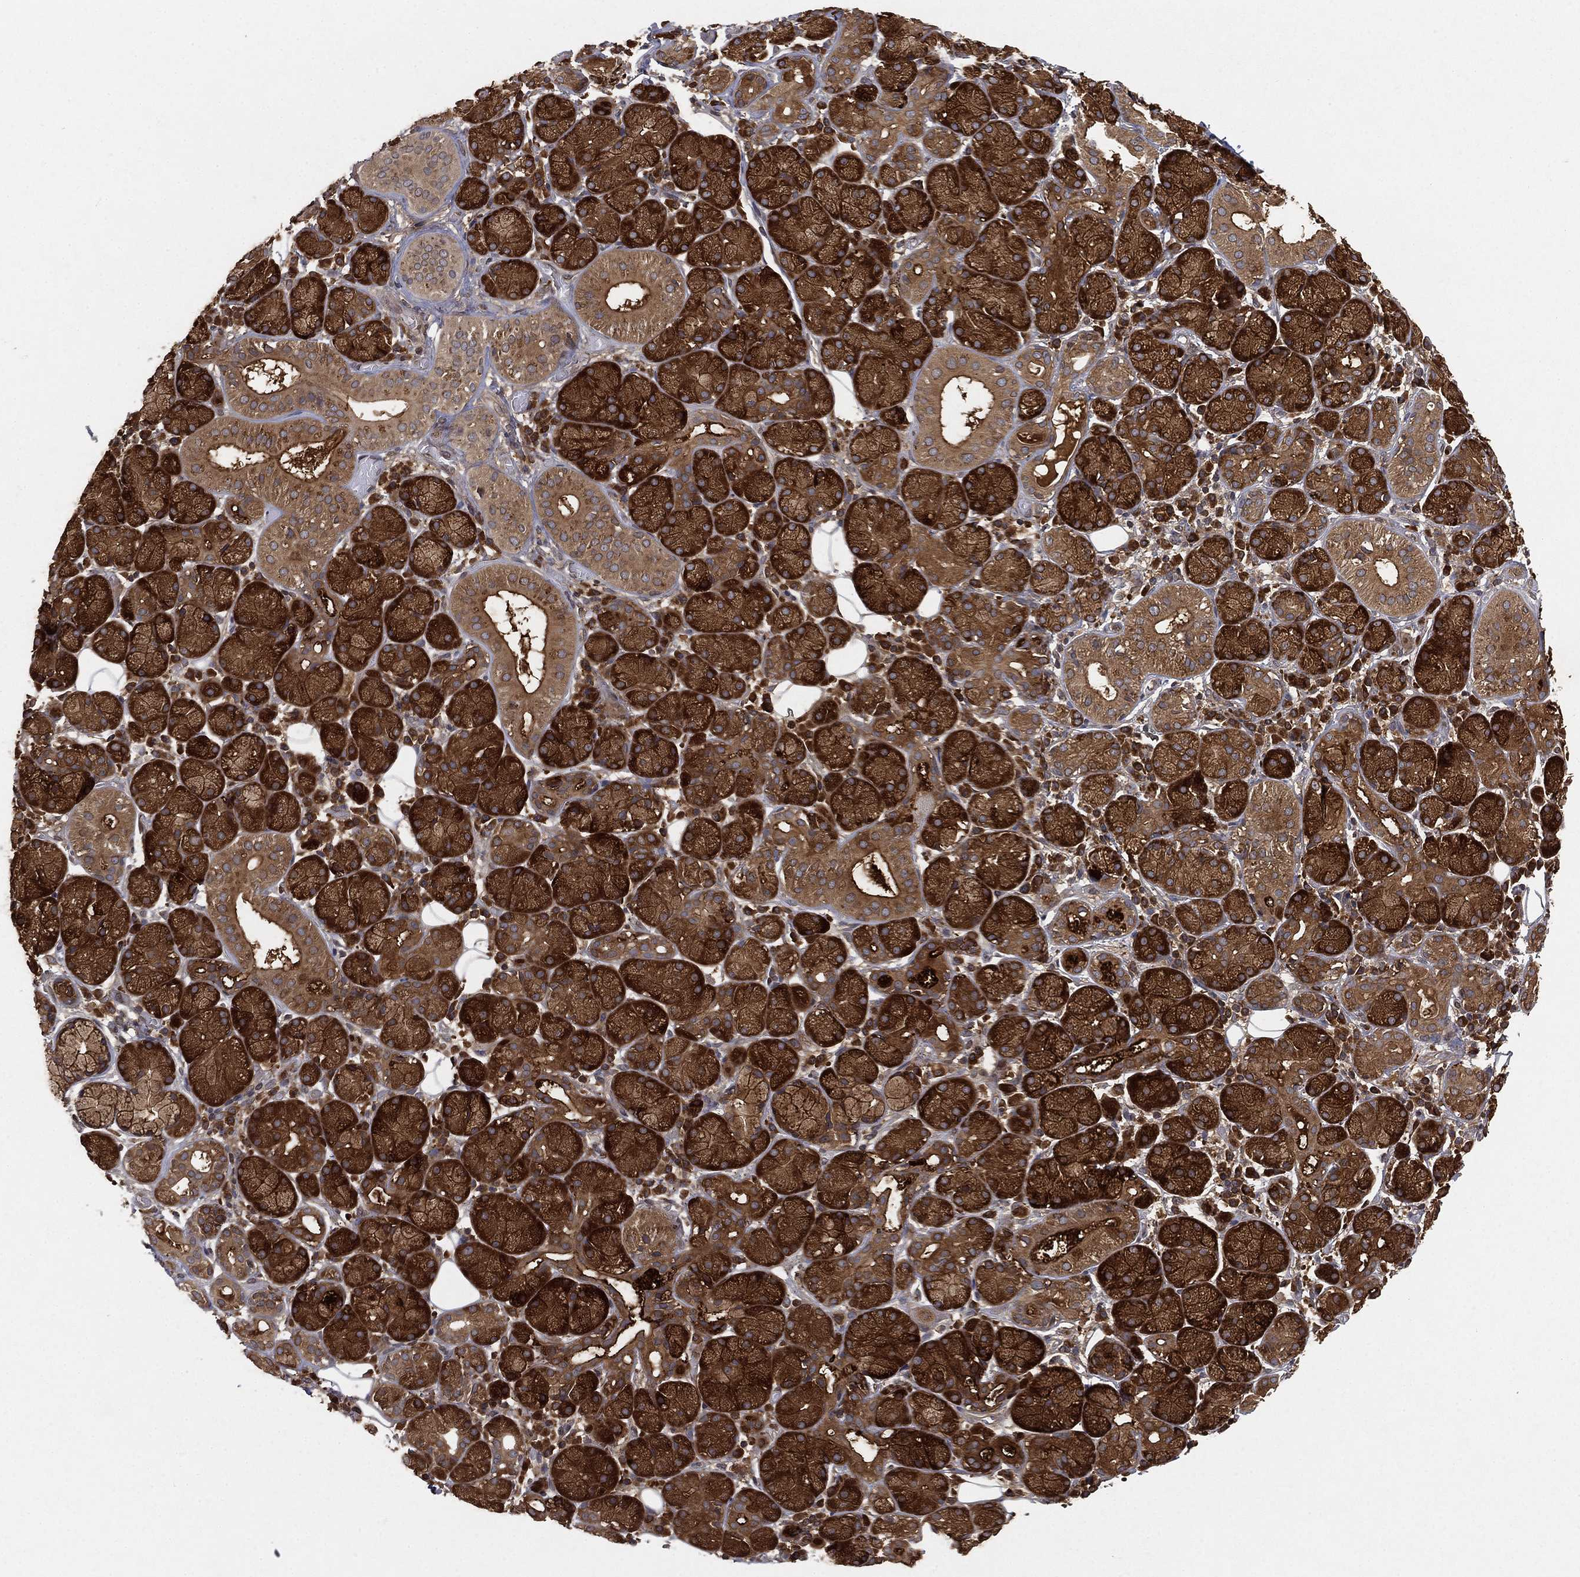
{"staining": {"intensity": "strong", "quantity": ">75%", "location": "cytoplasmic/membranous"}, "tissue": "salivary gland", "cell_type": "Glandular cells", "image_type": "normal", "snomed": [{"axis": "morphology", "description": "Normal tissue, NOS"}, {"axis": "topography", "description": "Salivary gland"}], "caption": "A brown stain highlights strong cytoplasmic/membranous staining of a protein in glandular cells of normal human salivary gland.", "gene": "UBA5", "patient": {"sex": "male", "age": 71}}